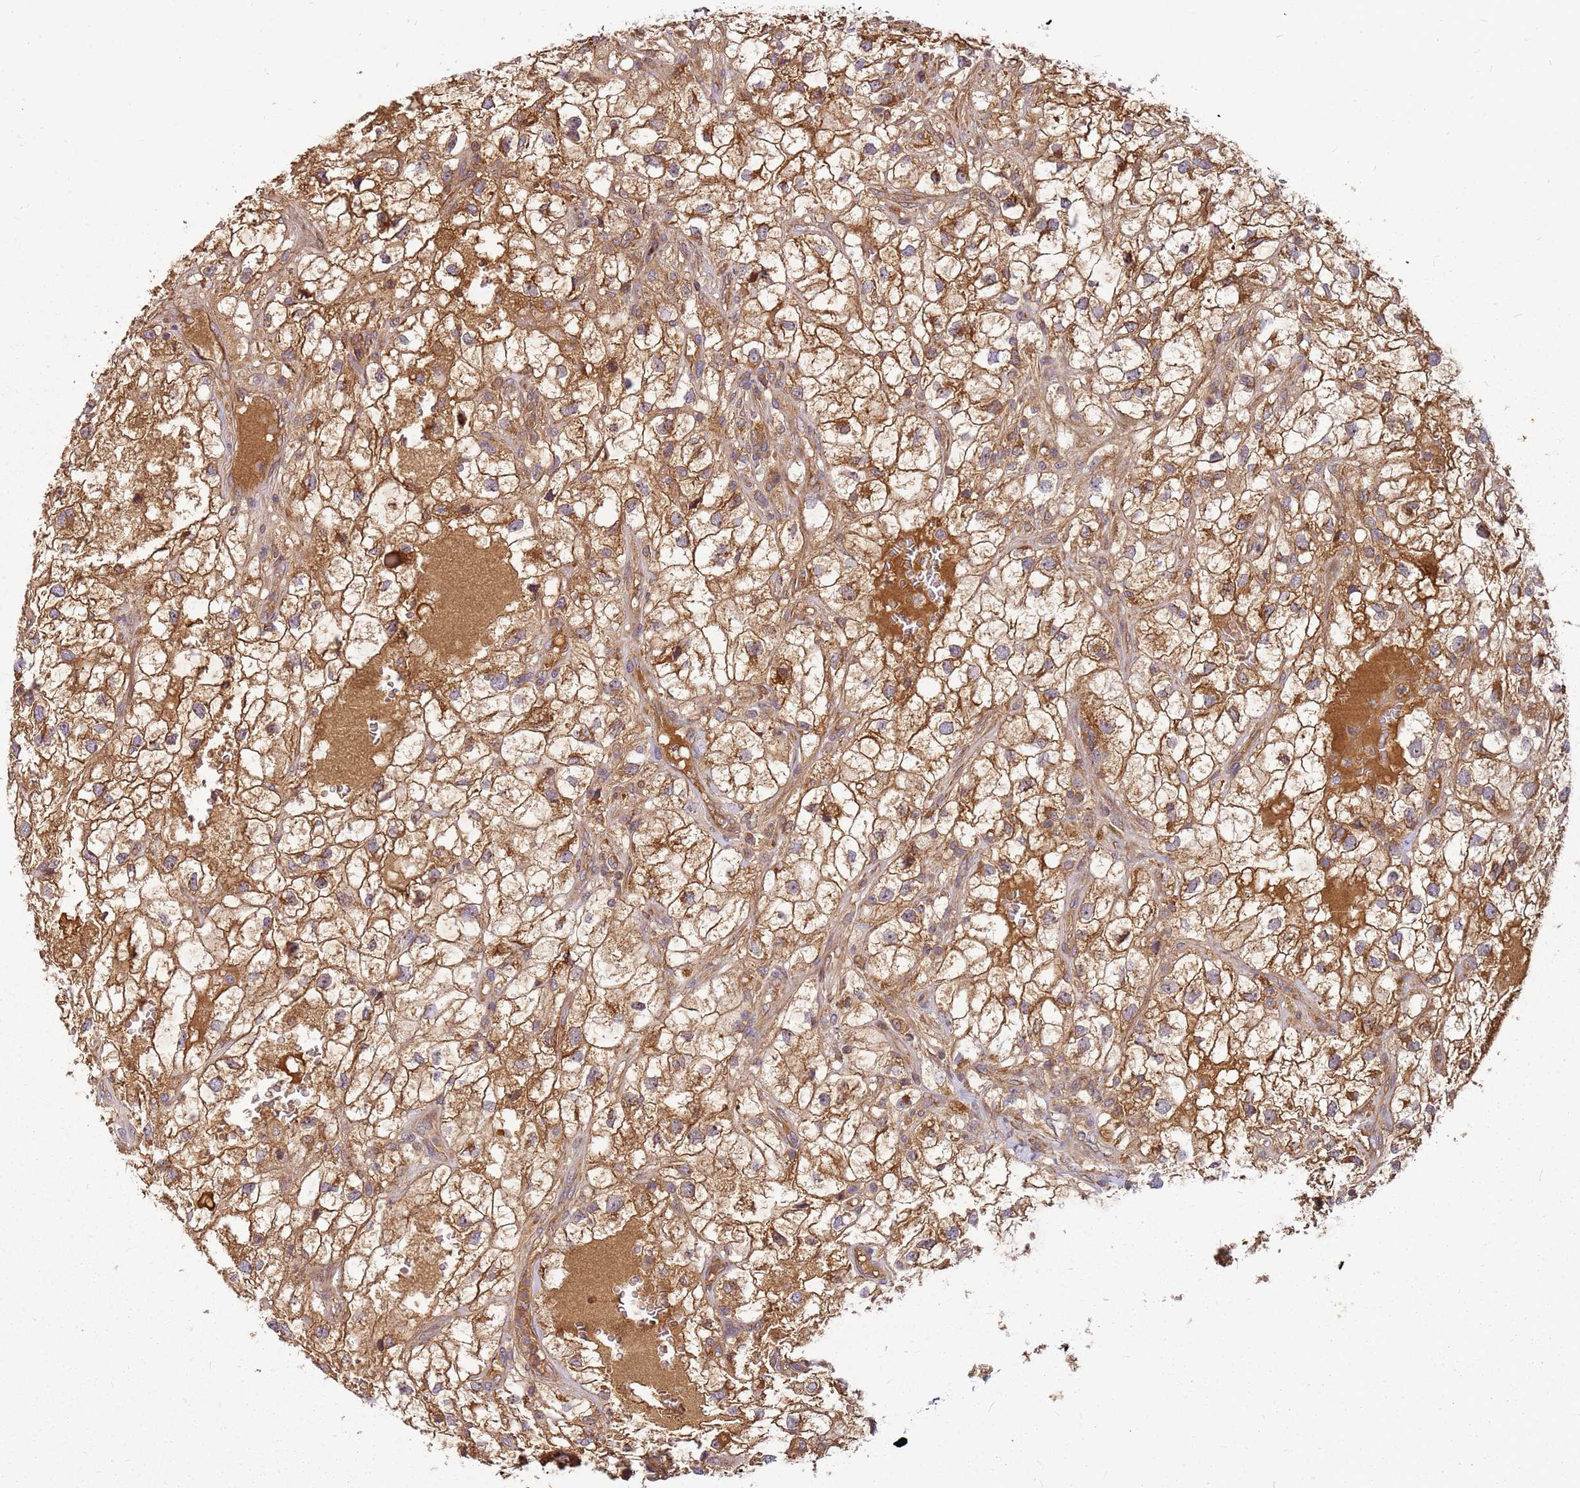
{"staining": {"intensity": "moderate", "quantity": ">75%", "location": "cytoplasmic/membranous"}, "tissue": "renal cancer", "cell_type": "Tumor cells", "image_type": "cancer", "snomed": [{"axis": "morphology", "description": "Adenocarcinoma, NOS"}, {"axis": "topography", "description": "Kidney"}], "caption": "Brown immunohistochemical staining in human renal adenocarcinoma displays moderate cytoplasmic/membranous expression in about >75% of tumor cells. (DAB IHC with brightfield microscopy, high magnification).", "gene": "CCDC159", "patient": {"sex": "male", "age": 59}}